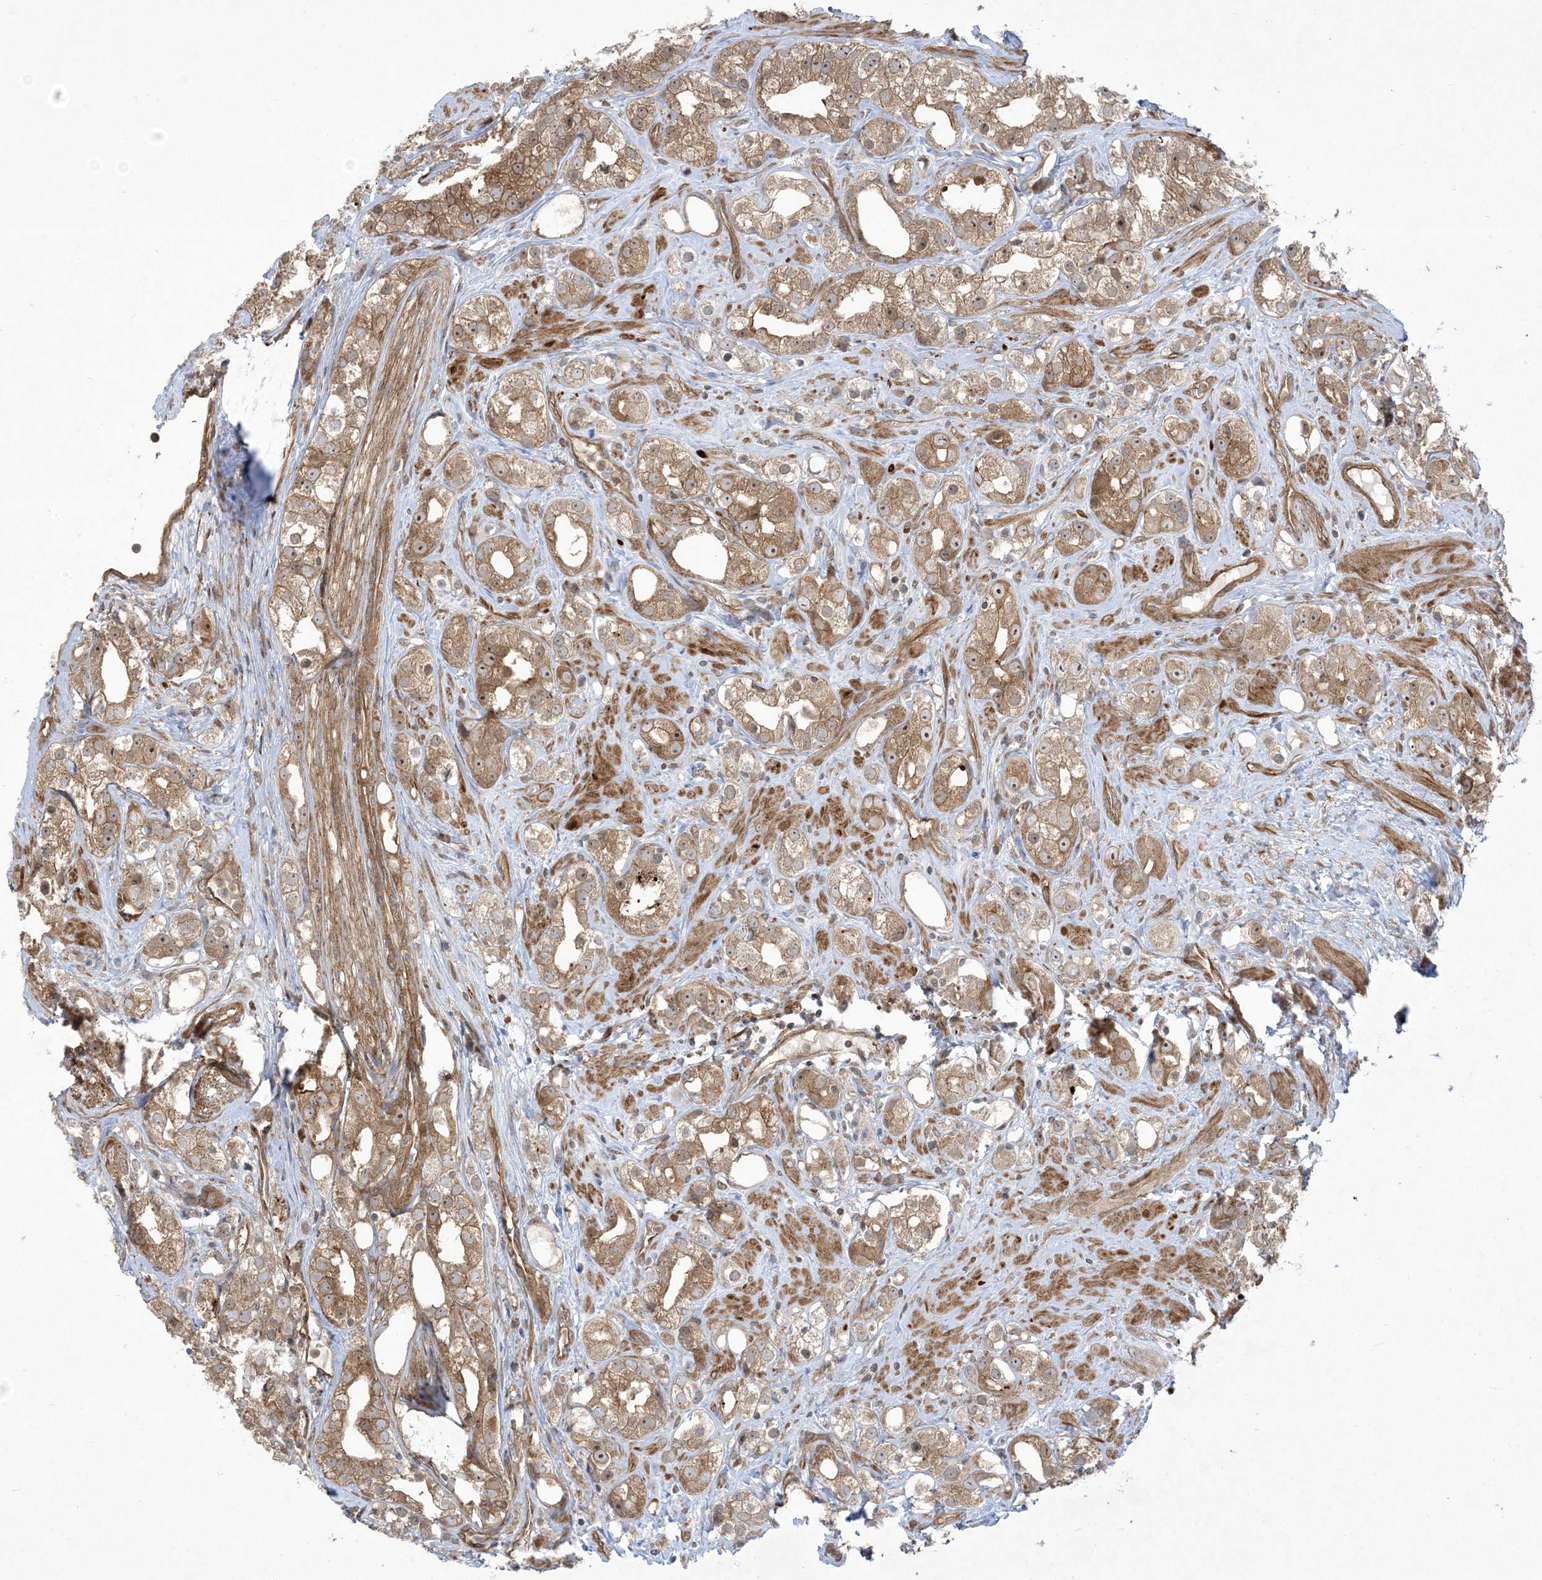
{"staining": {"intensity": "moderate", "quantity": ">75%", "location": "cytoplasmic/membranous,nuclear"}, "tissue": "prostate cancer", "cell_type": "Tumor cells", "image_type": "cancer", "snomed": [{"axis": "morphology", "description": "Adenocarcinoma, NOS"}, {"axis": "topography", "description": "Prostate"}], "caption": "Moderate cytoplasmic/membranous and nuclear staining is seen in about >75% of tumor cells in prostate cancer.", "gene": "SOGA3", "patient": {"sex": "male", "age": 79}}